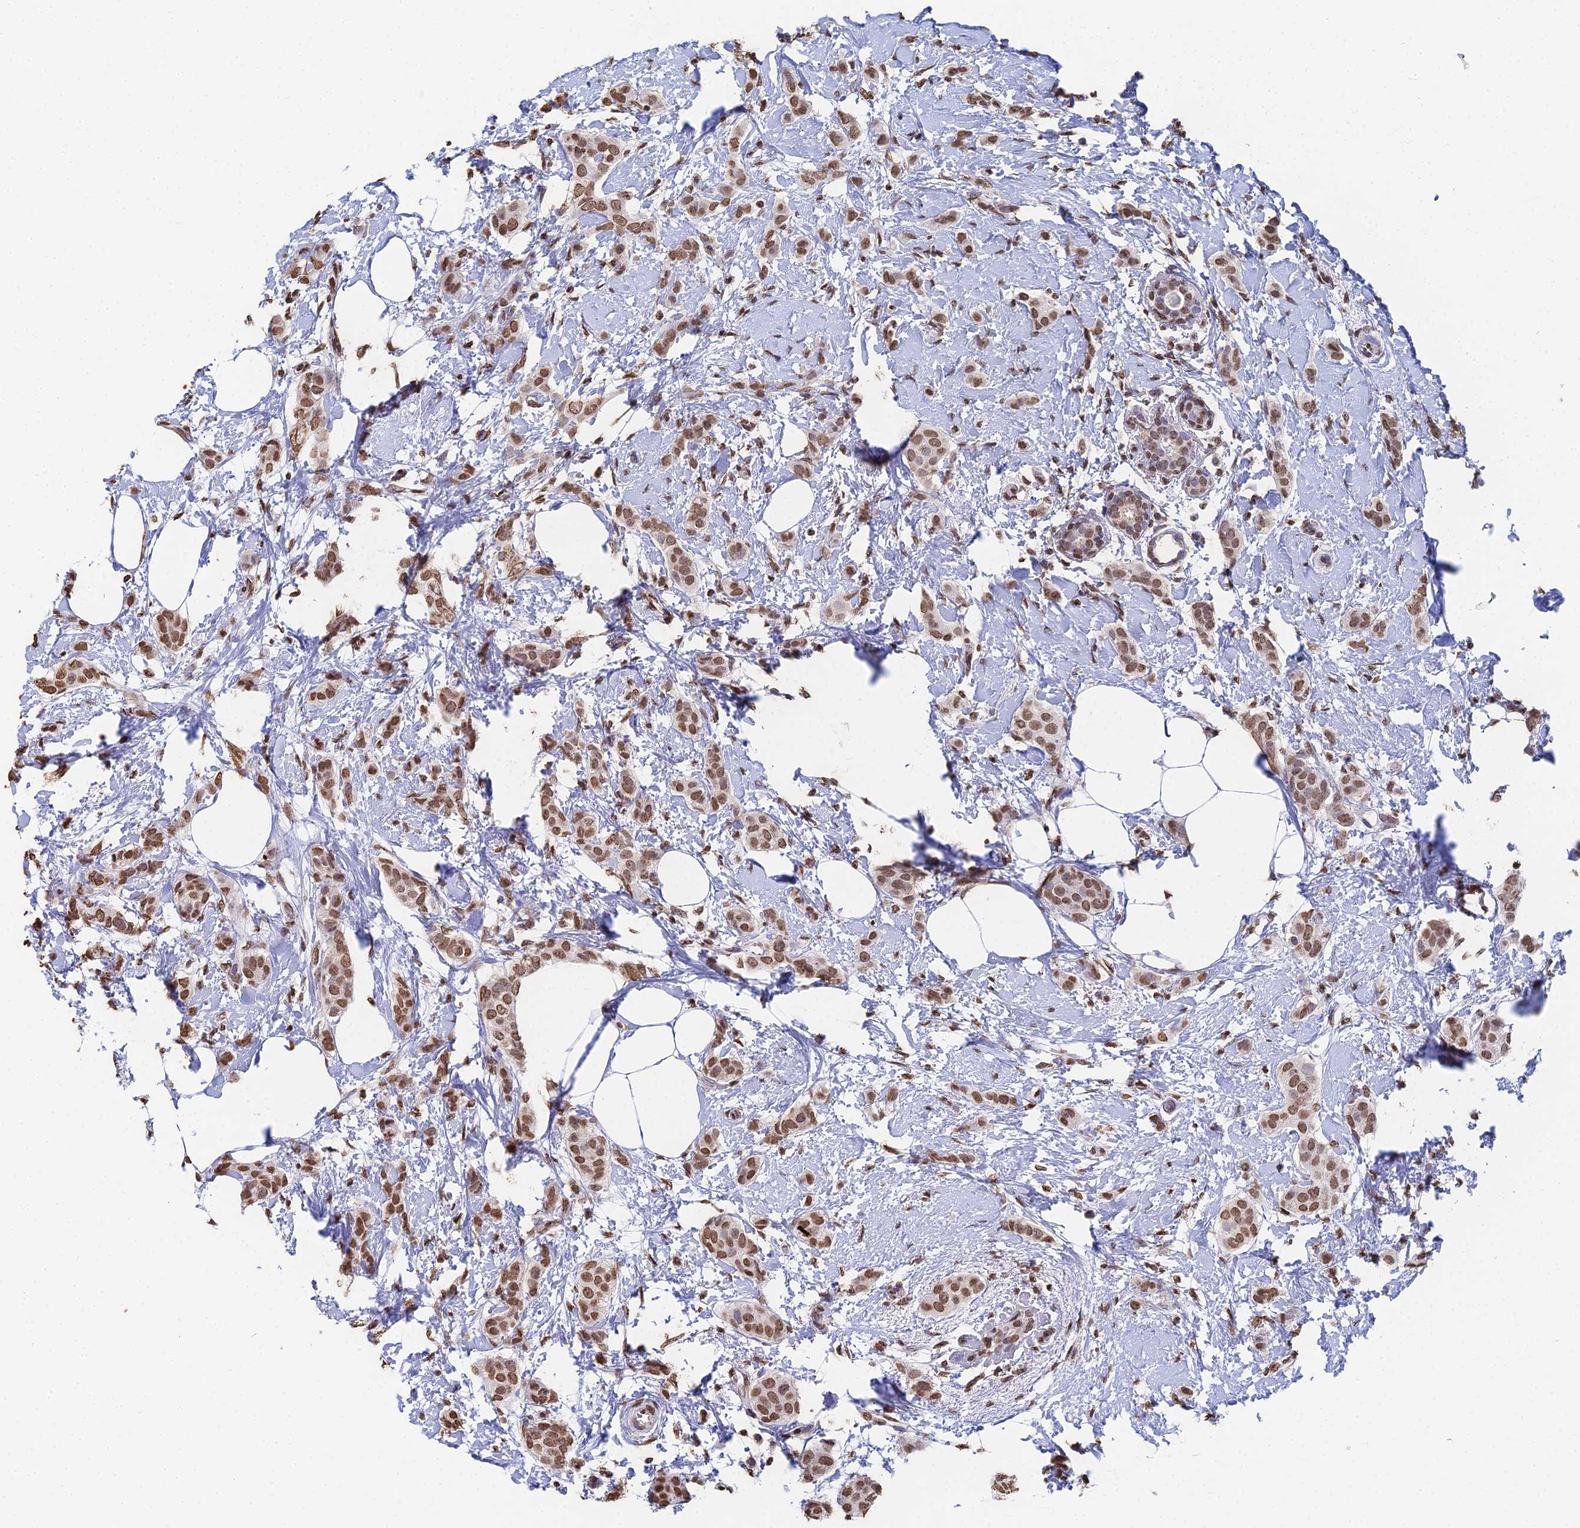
{"staining": {"intensity": "moderate", "quantity": ">75%", "location": "nuclear"}, "tissue": "breast cancer", "cell_type": "Tumor cells", "image_type": "cancer", "snomed": [{"axis": "morphology", "description": "Duct carcinoma"}, {"axis": "topography", "description": "Breast"}], "caption": "Protein analysis of breast invasive ductal carcinoma tissue shows moderate nuclear positivity in approximately >75% of tumor cells. The staining is performed using DAB (3,3'-diaminobenzidine) brown chromogen to label protein expression. The nuclei are counter-stained blue using hematoxylin.", "gene": "GBP3", "patient": {"sex": "female", "age": 72}}